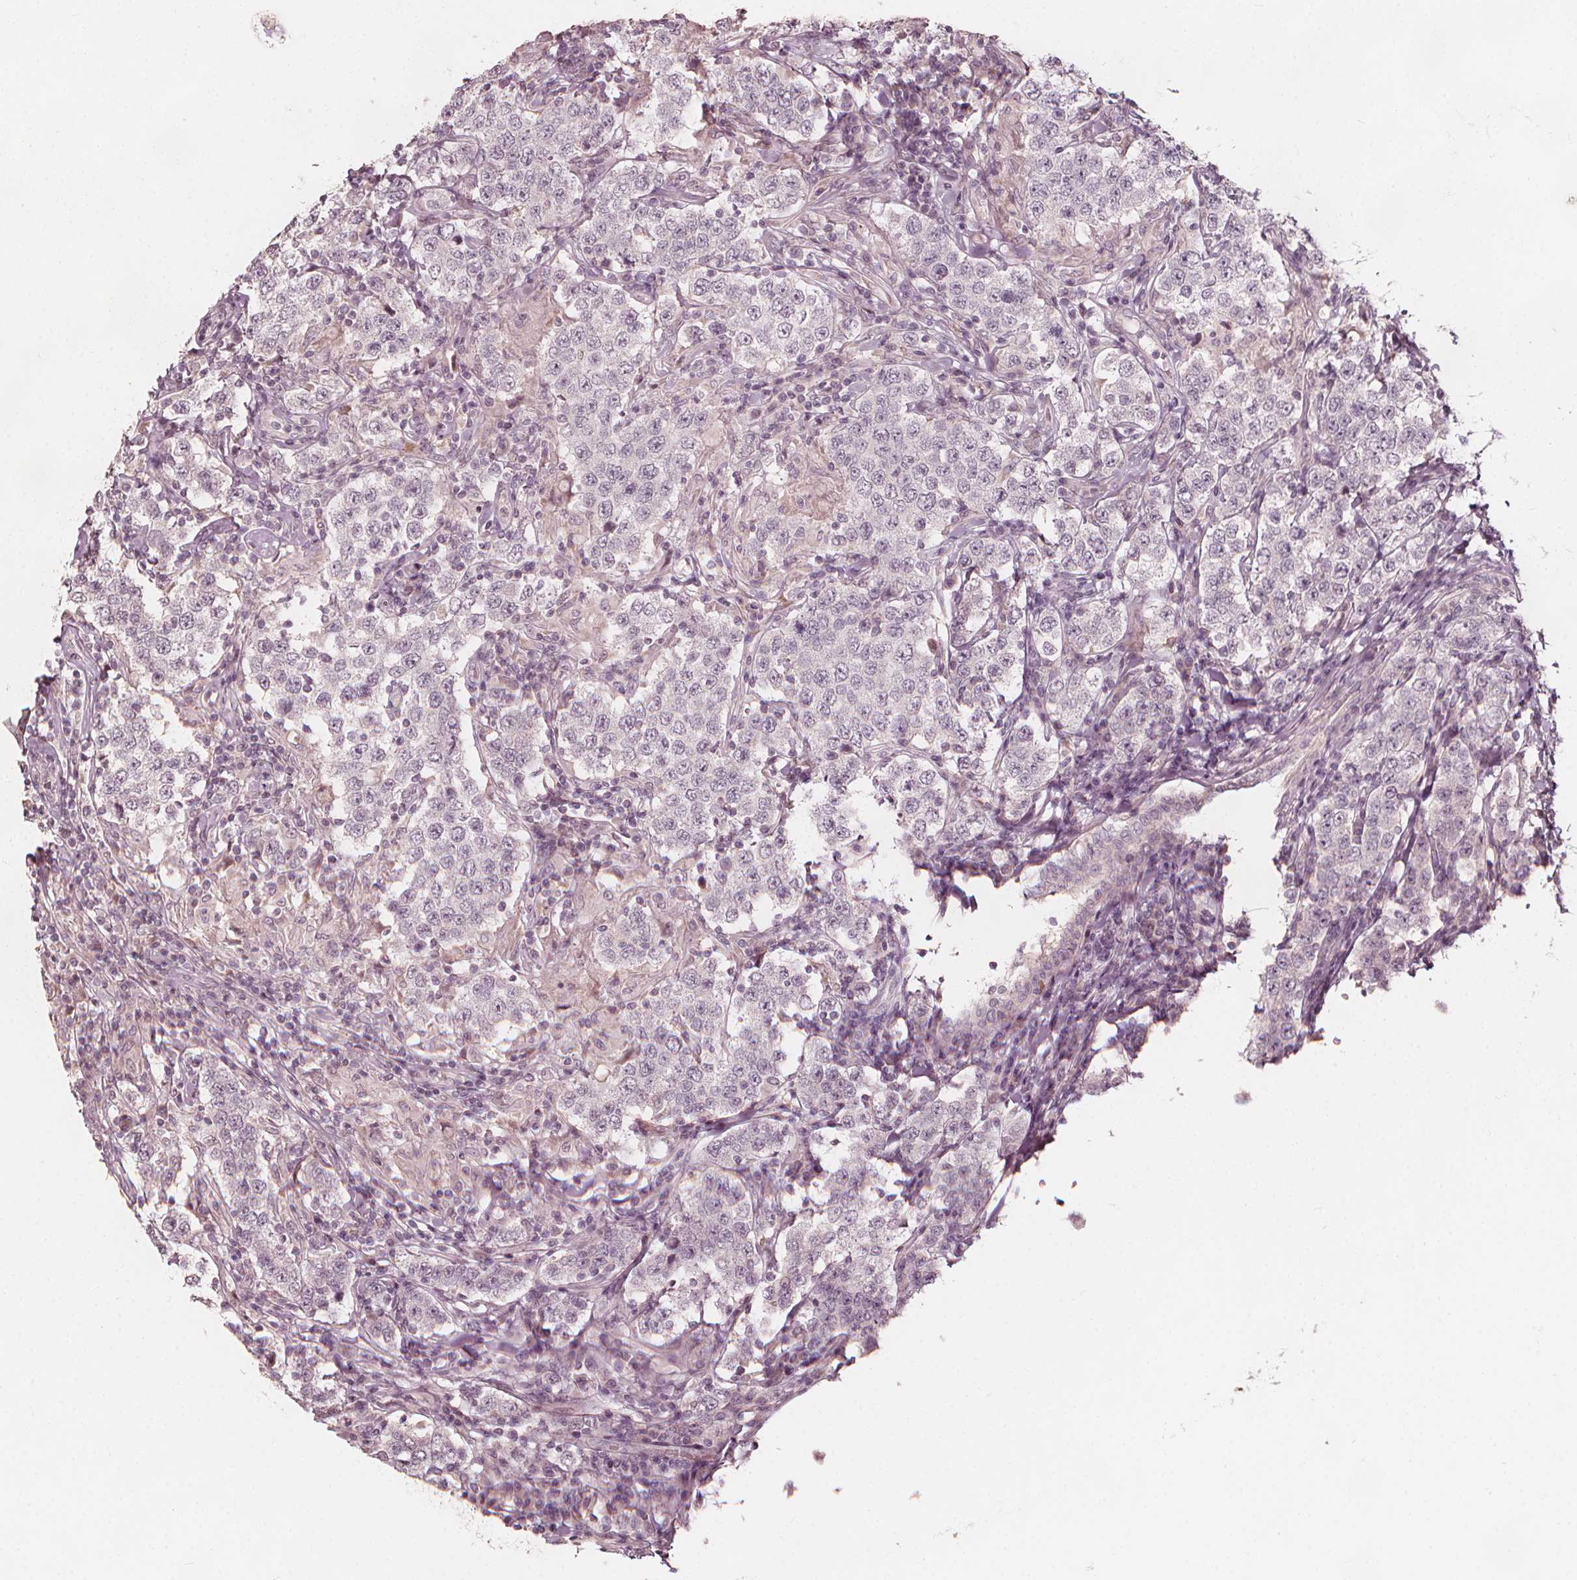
{"staining": {"intensity": "negative", "quantity": "none", "location": "none"}, "tissue": "testis cancer", "cell_type": "Tumor cells", "image_type": "cancer", "snomed": [{"axis": "morphology", "description": "Seminoma, NOS"}, {"axis": "morphology", "description": "Carcinoma, Embryonal, NOS"}, {"axis": "topography", "description": "Testis"}], "caption": "Testis embryonal carcinoma stained for a protein using immunohistochemistry (IHC) reveals no expression tumor cells.", "gene": "NPC1L1", "patient": {"sex": "male", "age": 41}}